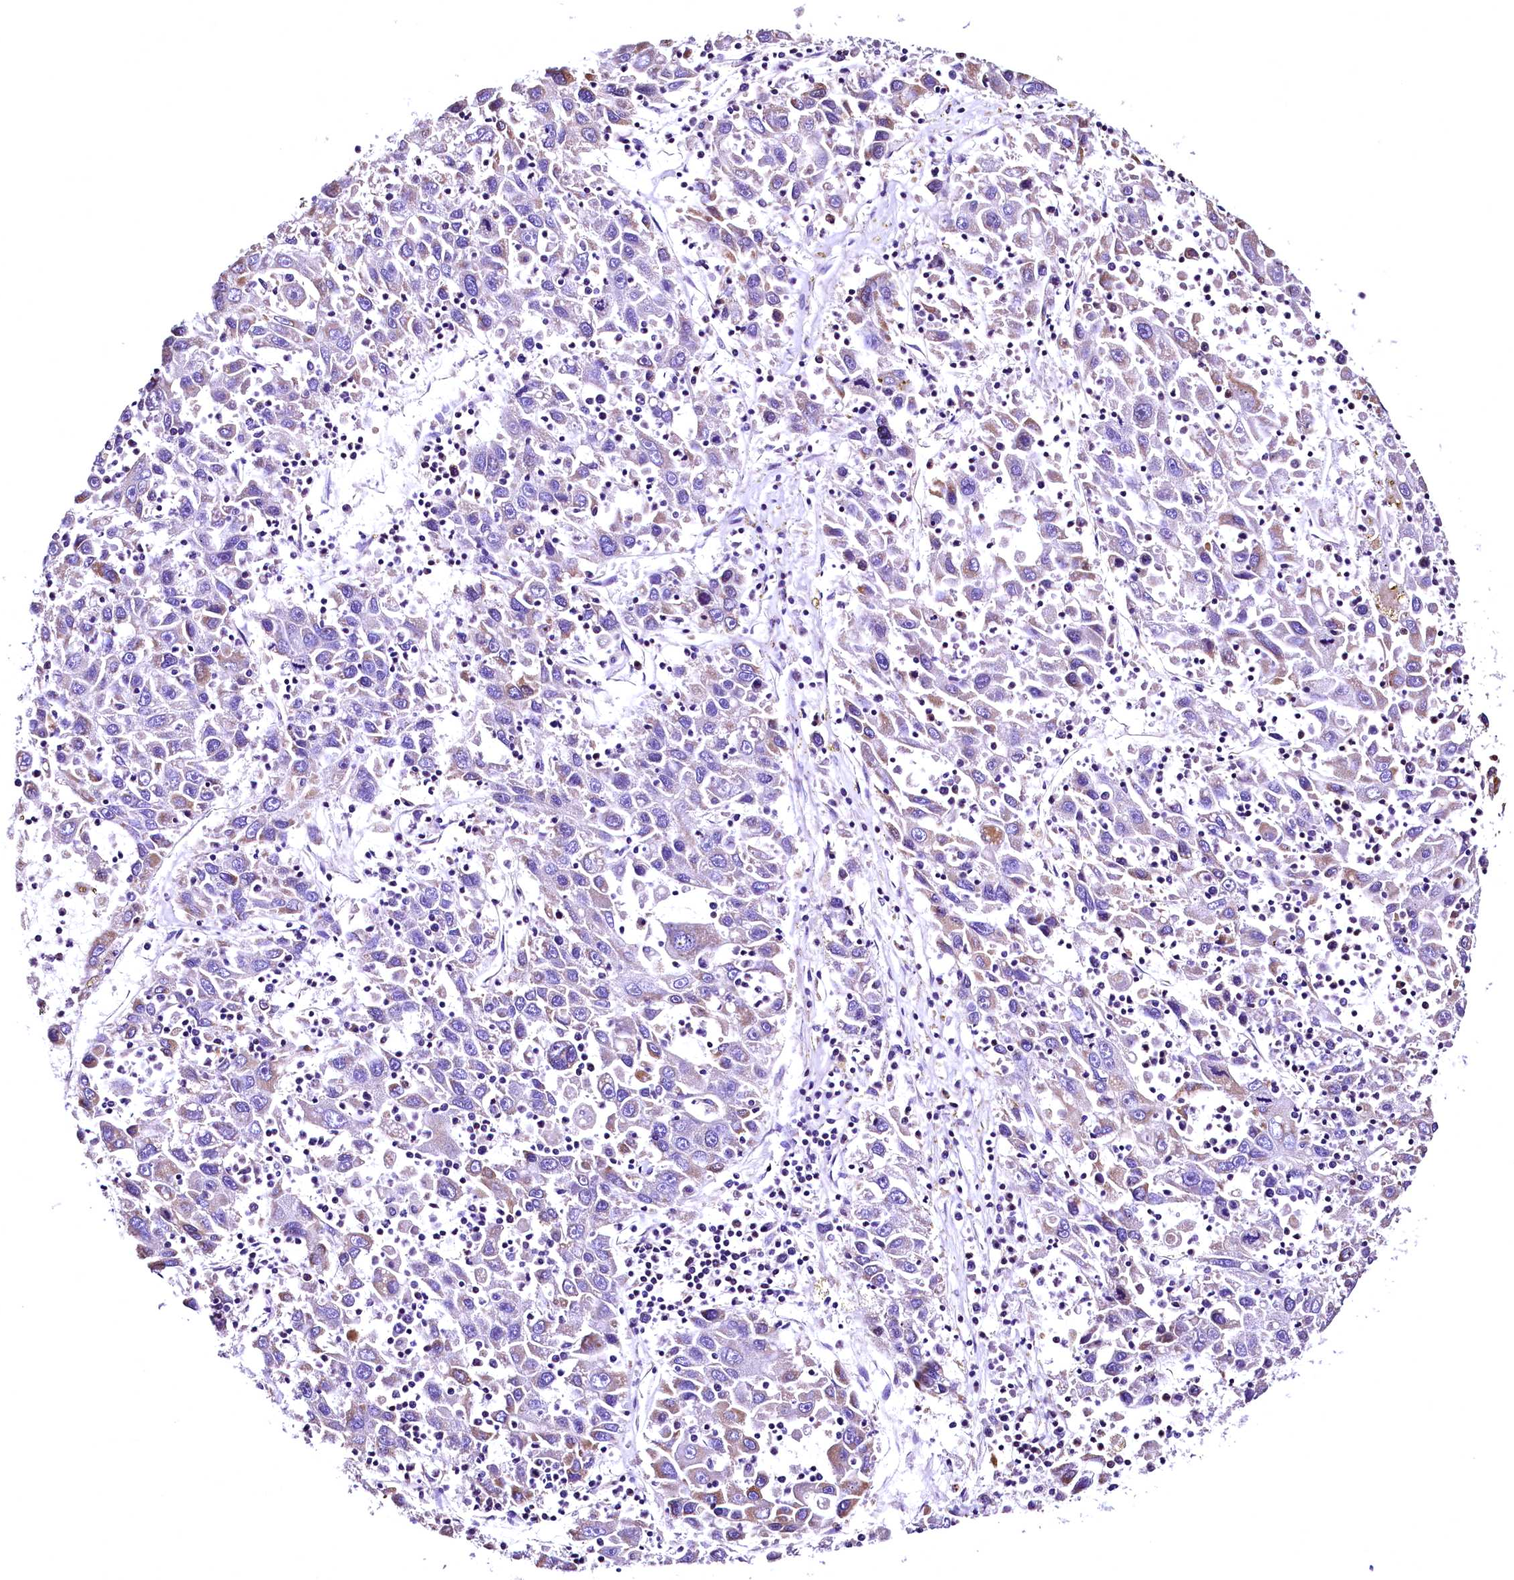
{"staining": {"intensity": "moderate", "quantity": "<25%", "location": "cytoplasmic/membranous"}, "tissue": "liver cancer", "cell_type": "Tumor cells", "image_type": "cancer", "snomed": [{"axis": "morphology", "description": "Carcinoma, Hepatocellular, NOS"}, {"axis": "topography", "description": "Liver"}], "caption": "Immunohistochemistry (IHC) (DAB) staining of human liver hepatocellular carcinoma demonstrates moderate cytoplasmic/membranous protein positivity in approximately <25% of tumor cells.", "gene": "LRSAM1", "patient": {"sex": "male", "age": 49}}